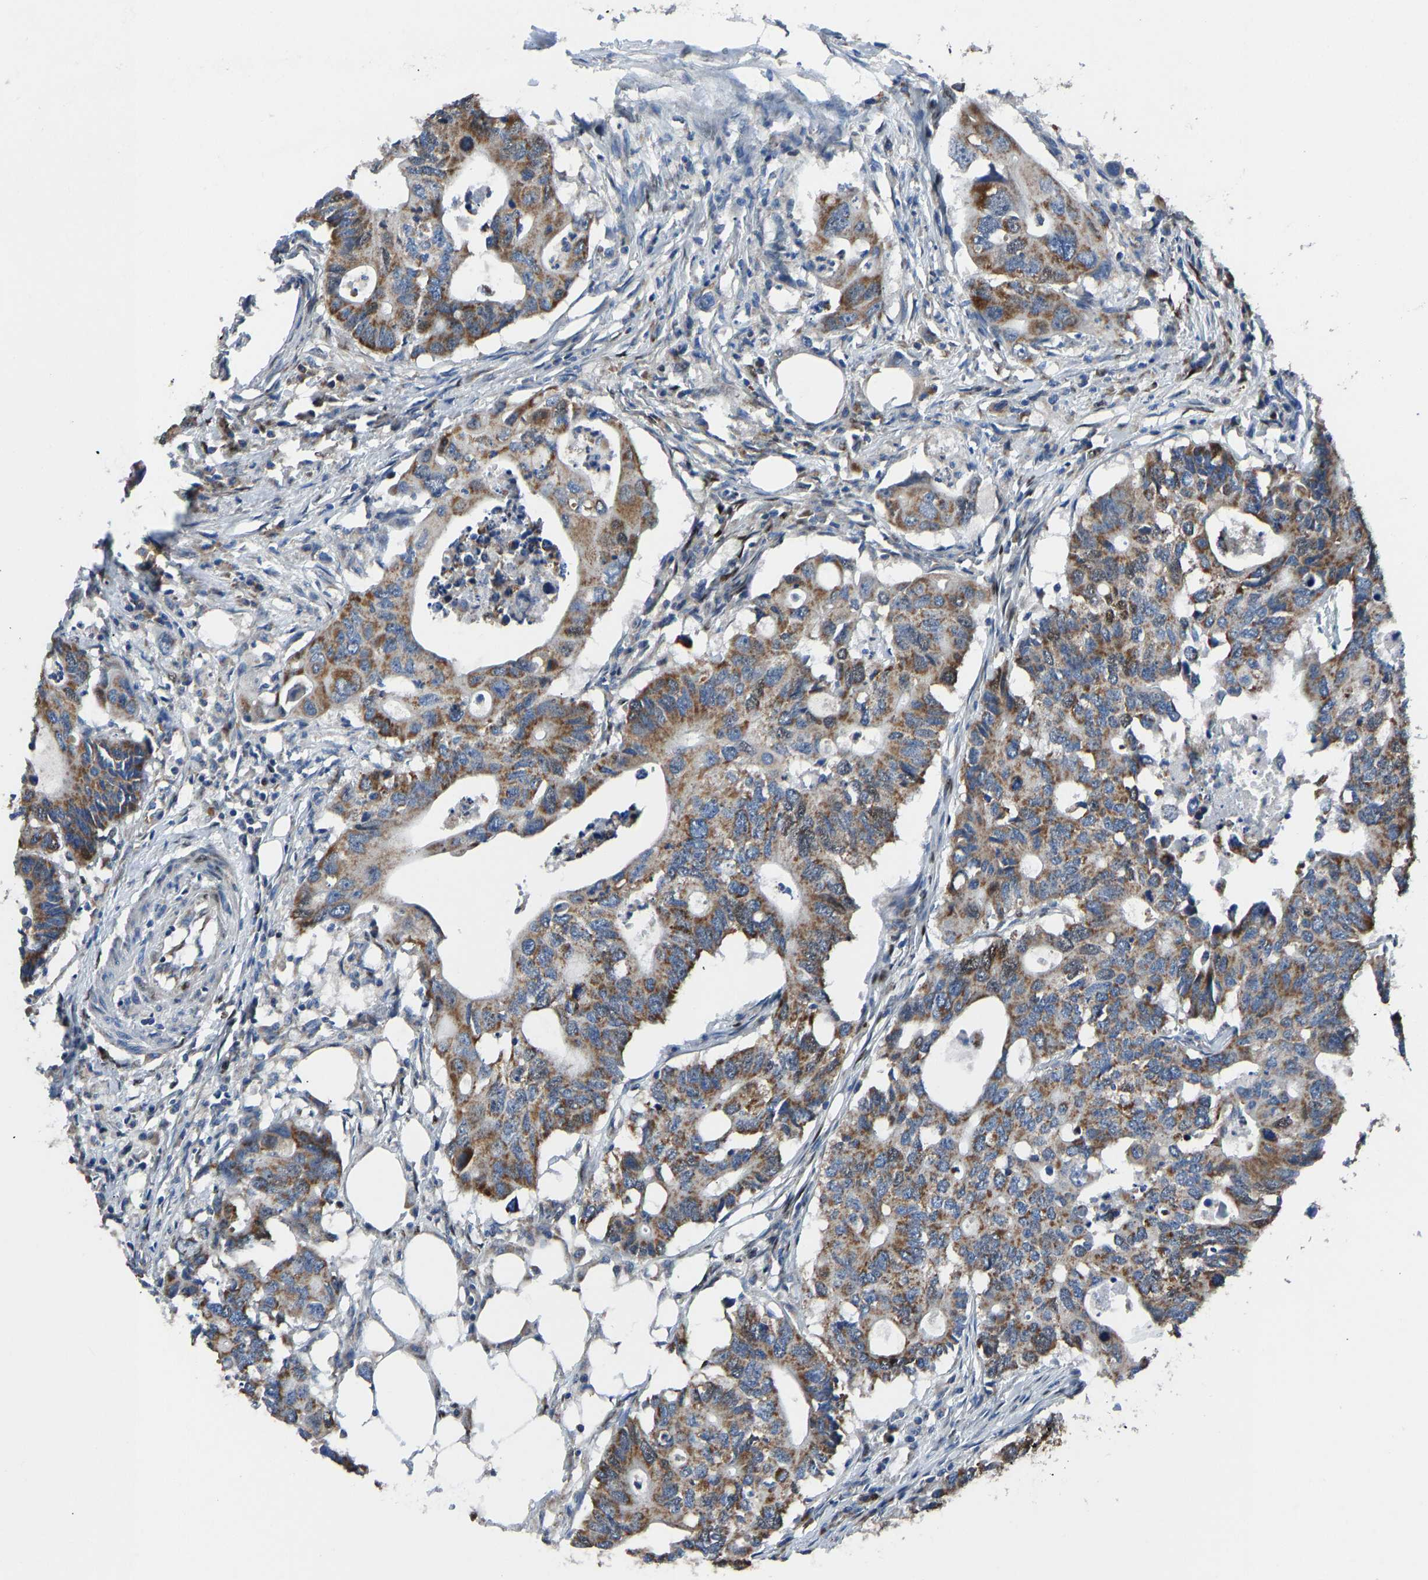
{"staining": {"intensity": "moderate", "quantity": ">75%", "location": "cytoplasmic/membranous"}, "tissue": "colorectal cancer", "cell_type": "Tumor cells", "image_type": "cancer", "snomed": [{"axis": "morphology", "description": "Adenocarcinoma, NOS"}, {"axis": "topography", "description": "Colon"}], "caption": "Human colorectal cancer stained with a brown dye demonstrates moderate cytoplasmic/membranous positive expression in about >75% of tumor cells.", "gene": "EGR1", "patient": {"sex": "male", "age": 71}}